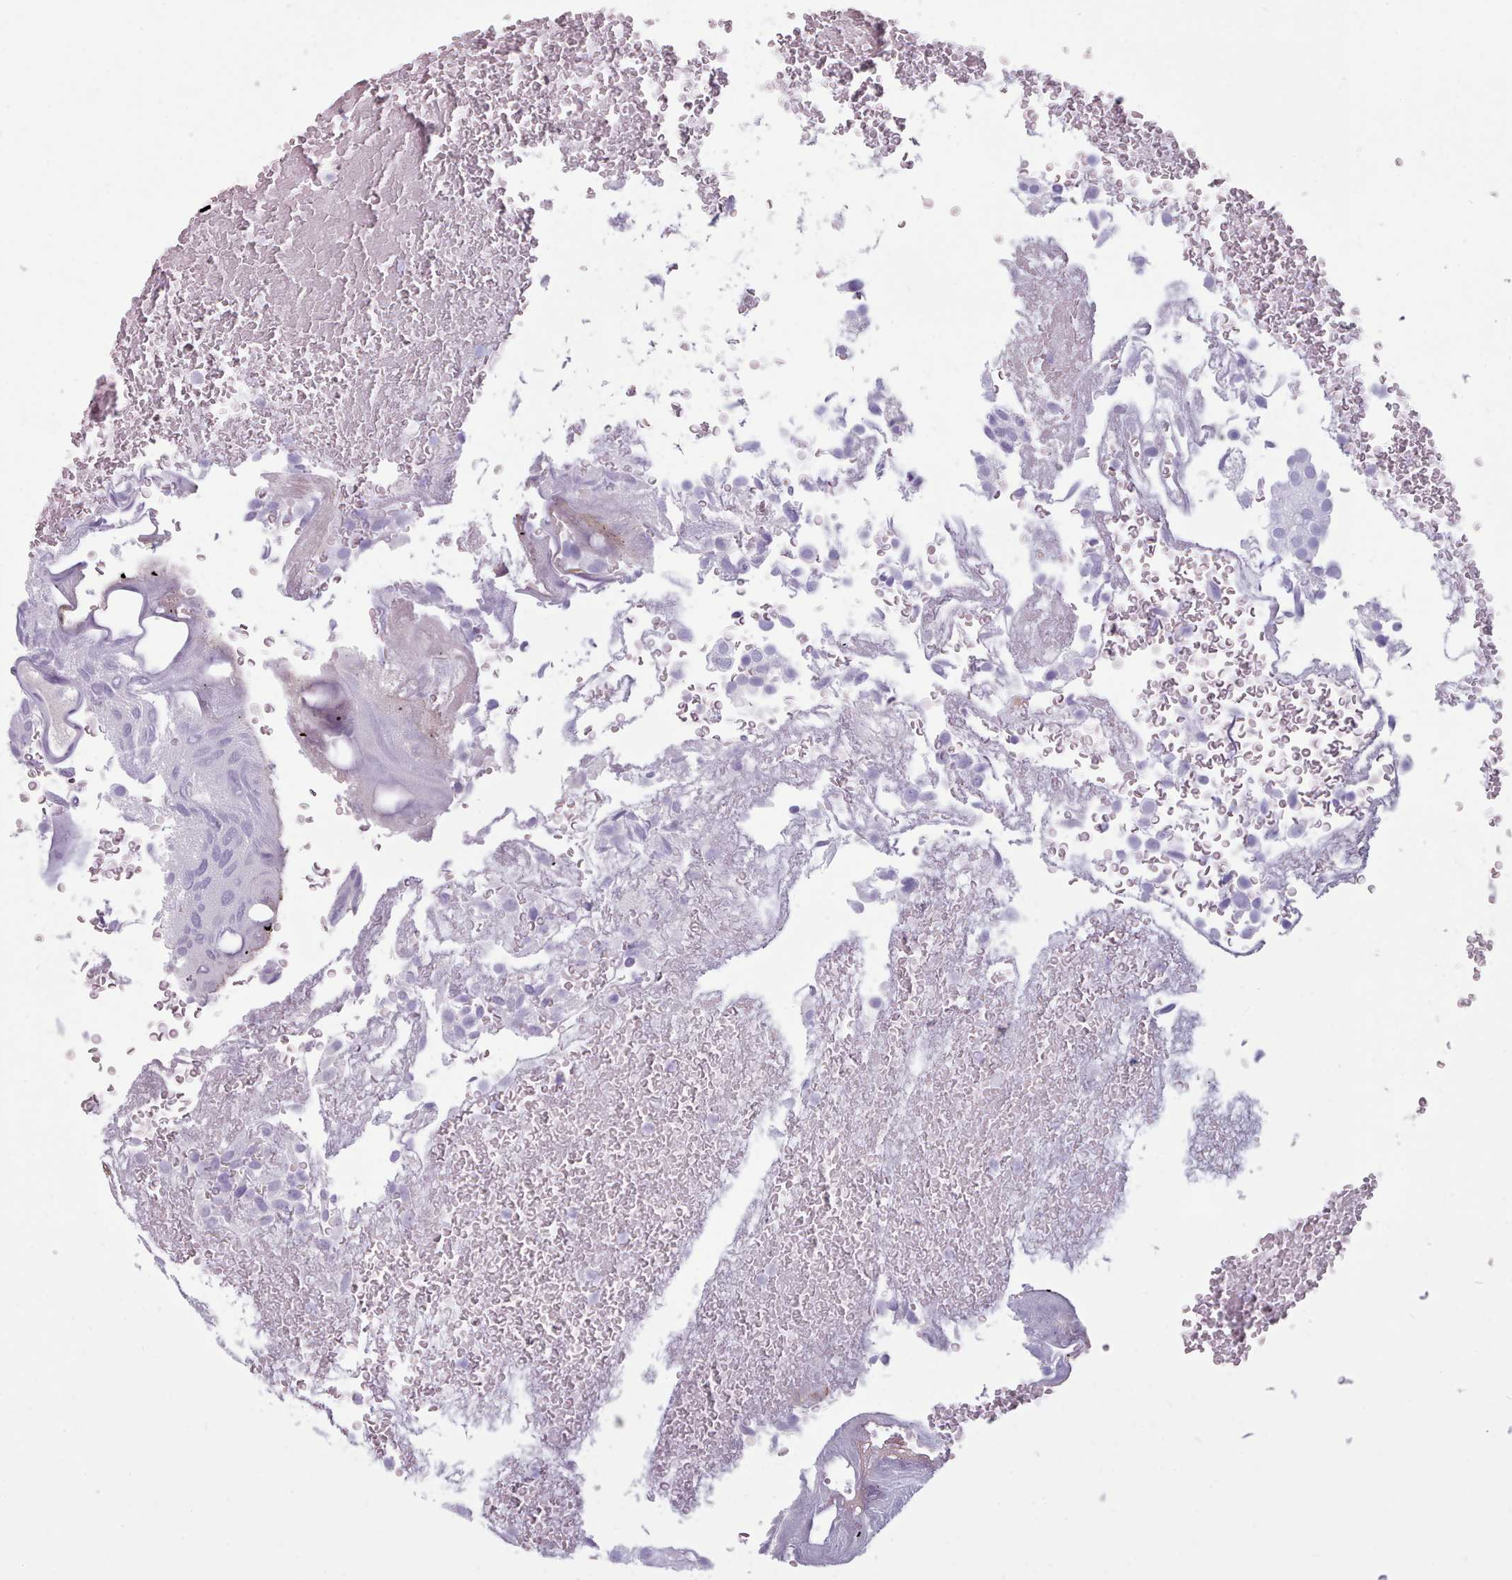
{"staining": {"intensity": "negative", "quantity": "none", "location": "none"}, "tissue": "urothelial cancer", "cell_type": "Tumor cells", "image_type": "cancer", "snomed": [{"axis": "morphology", "description": "Urothelial carcinoma, Low grade"}, {"axis": "topography", "description": "Urinary bladder"}], "caption": "Histopathology image shows no protein expression in tumor cells of urothelial cancer tissue. (Immunohistochemistry (ihc), brightfield microscopy, high magnification).", "gene": "ZNF43", "patient": {"sex": "male", "age": 78}}